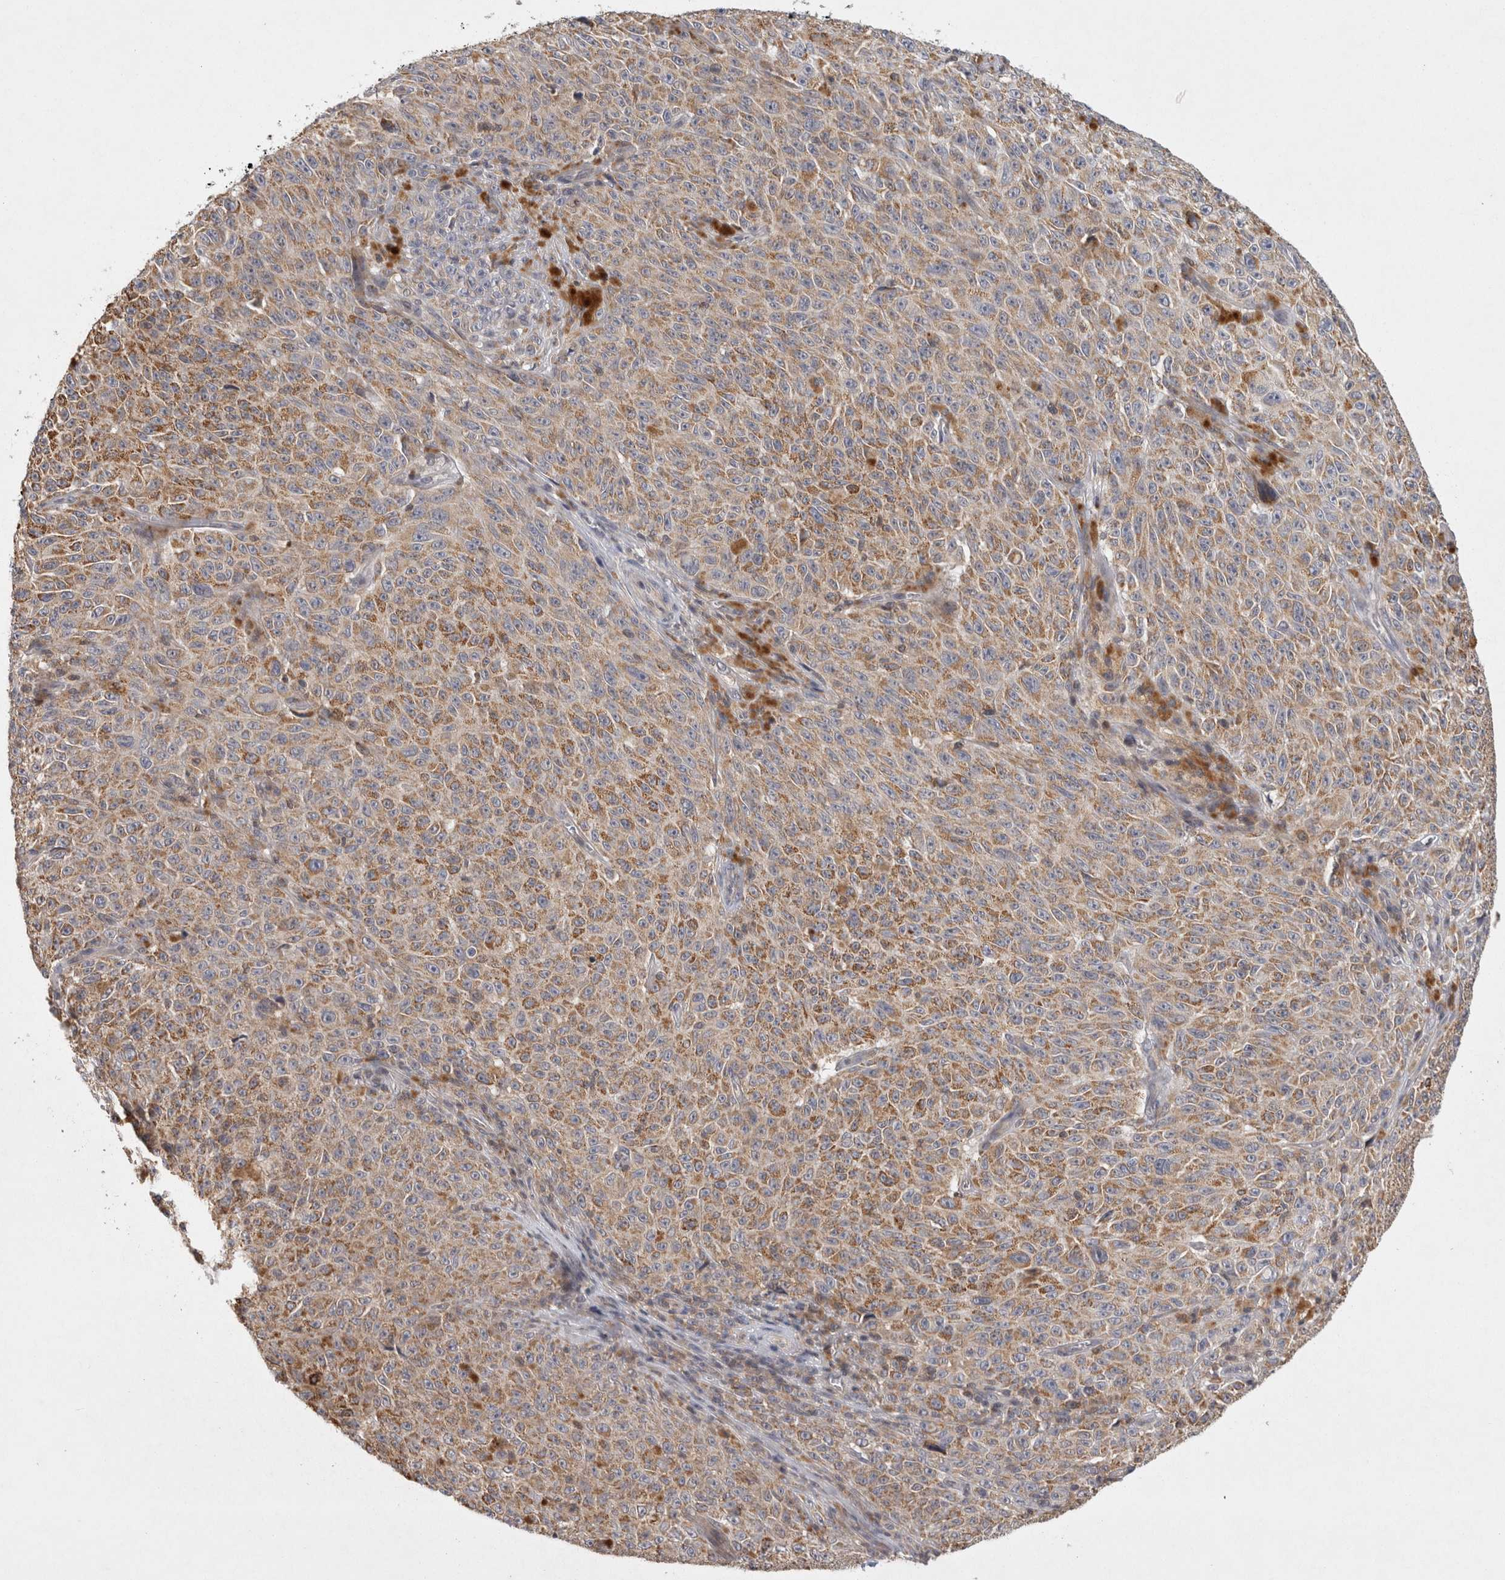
{"staining": {"intensity": "moderate", "quantity": ">75%", "location": "cytoplasmic/membranous"}, "tissue": "melanoma", "cell_type": "Tumor cells", "image_type": "cancer", "snomed": [{"axis": "morphology", "description": "Malignant melanoma, NOS"}, {"axis": "topography", "description": "Skin"}], "caption": "The micrograph reveals staining of malignant melanoma, revealing moderate cytoplasmic/membranous protein staining (brown color) within tumor cells. (DAB (3,3'-diaminobenzidine) IHC, brown staining for protein, blue staining for nuclei).", "gene": "ACAT2", "patient": {"sex": "female", "age": 82}}